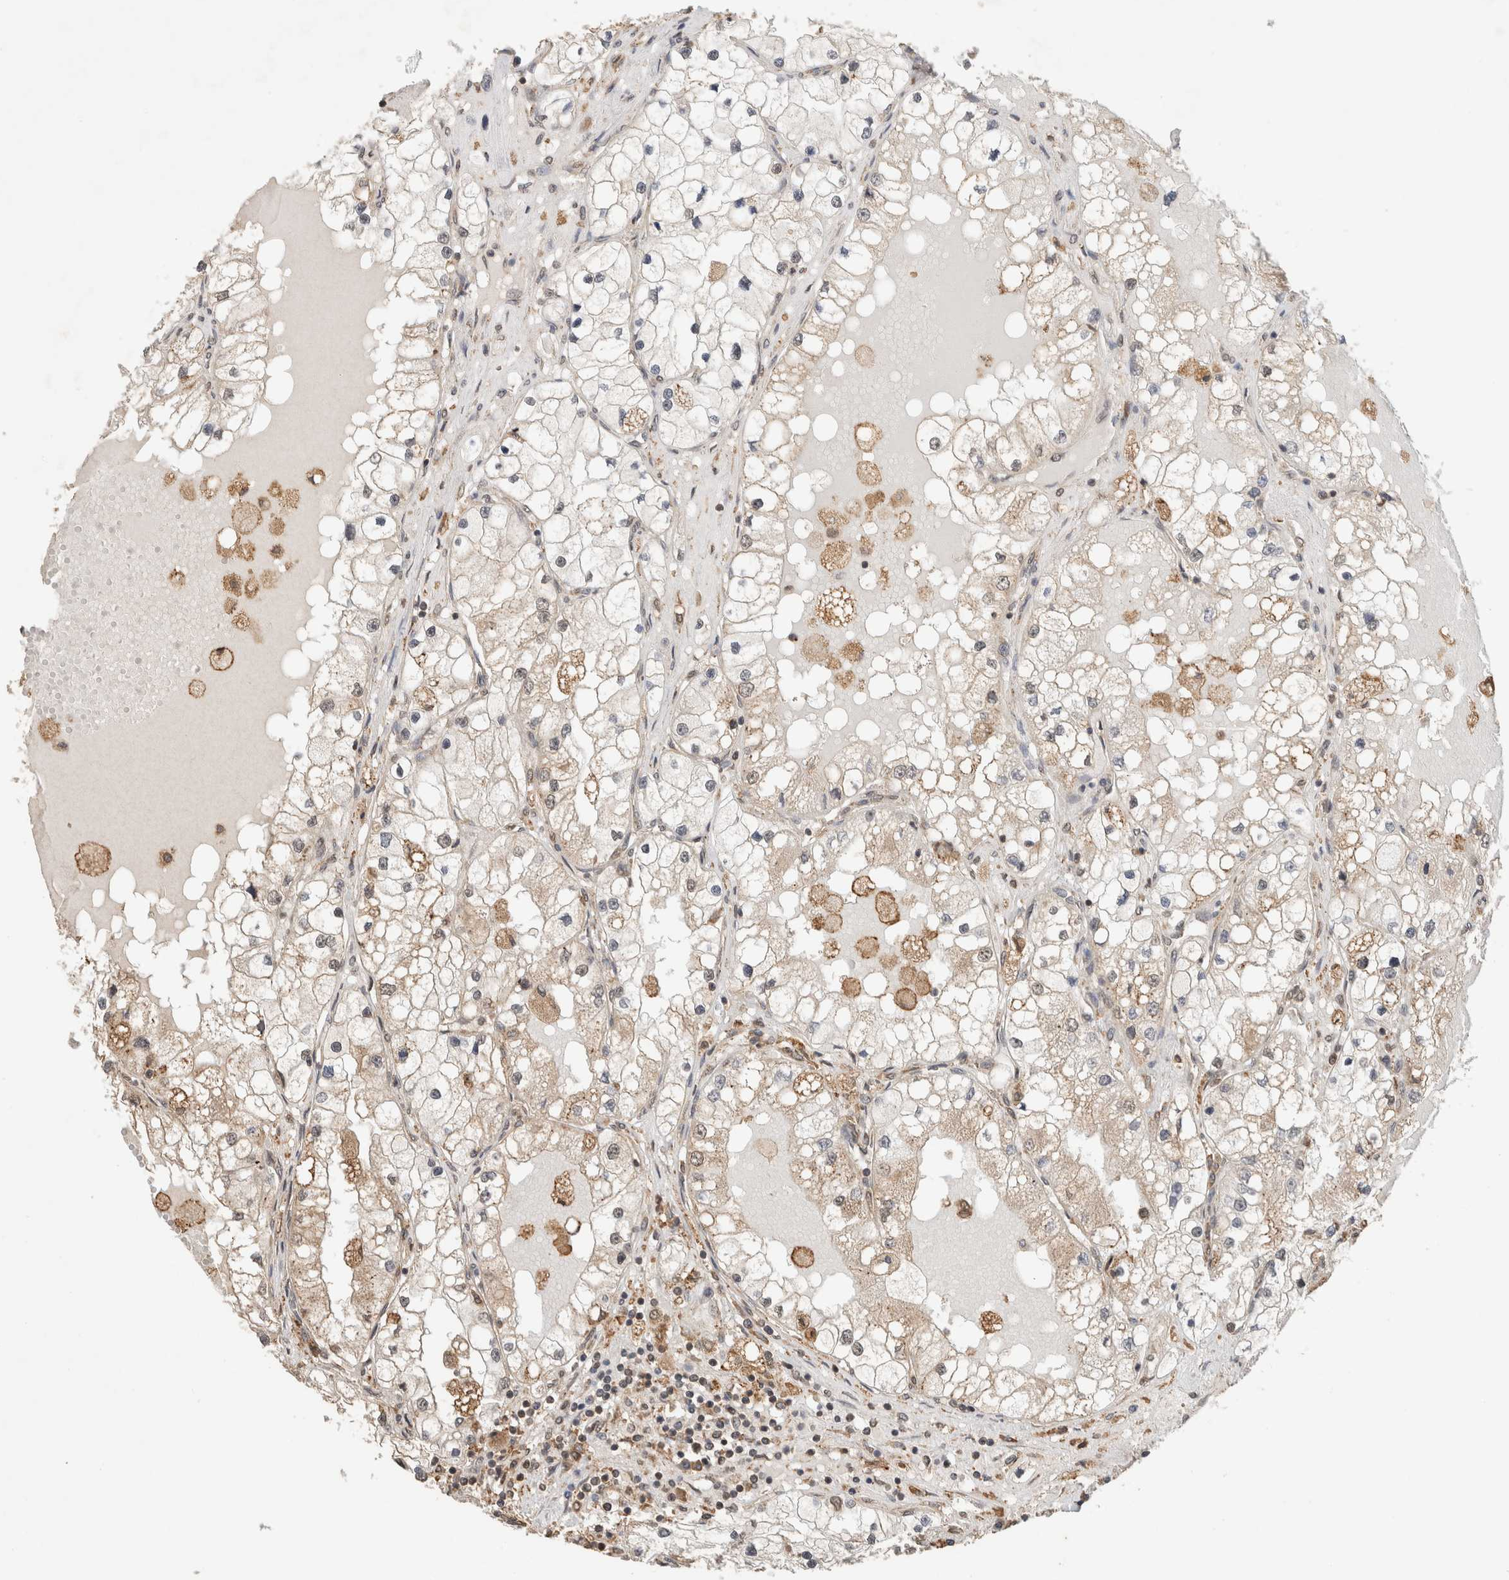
{"staining": {"intensity": "weak", "quantity": "25%-75%", "location": "cytoplasmic/membranous"}, "tissue": "renal cancer", "cell_type": "Tumor cells", "image_type": "cancer", "snomed": [{"axis": "morphology", "description": "Adenocarcinoma, NOS"}, {"axis": "topography", "description": "Kidney"}], "caption": "Tumor cells reveal weak cytoplasmic/membranous expression in approximately 25%-75% of cells in renal cancer.", "gene": "C1orf21", "patient": {"sex": "male", "age": 68}}